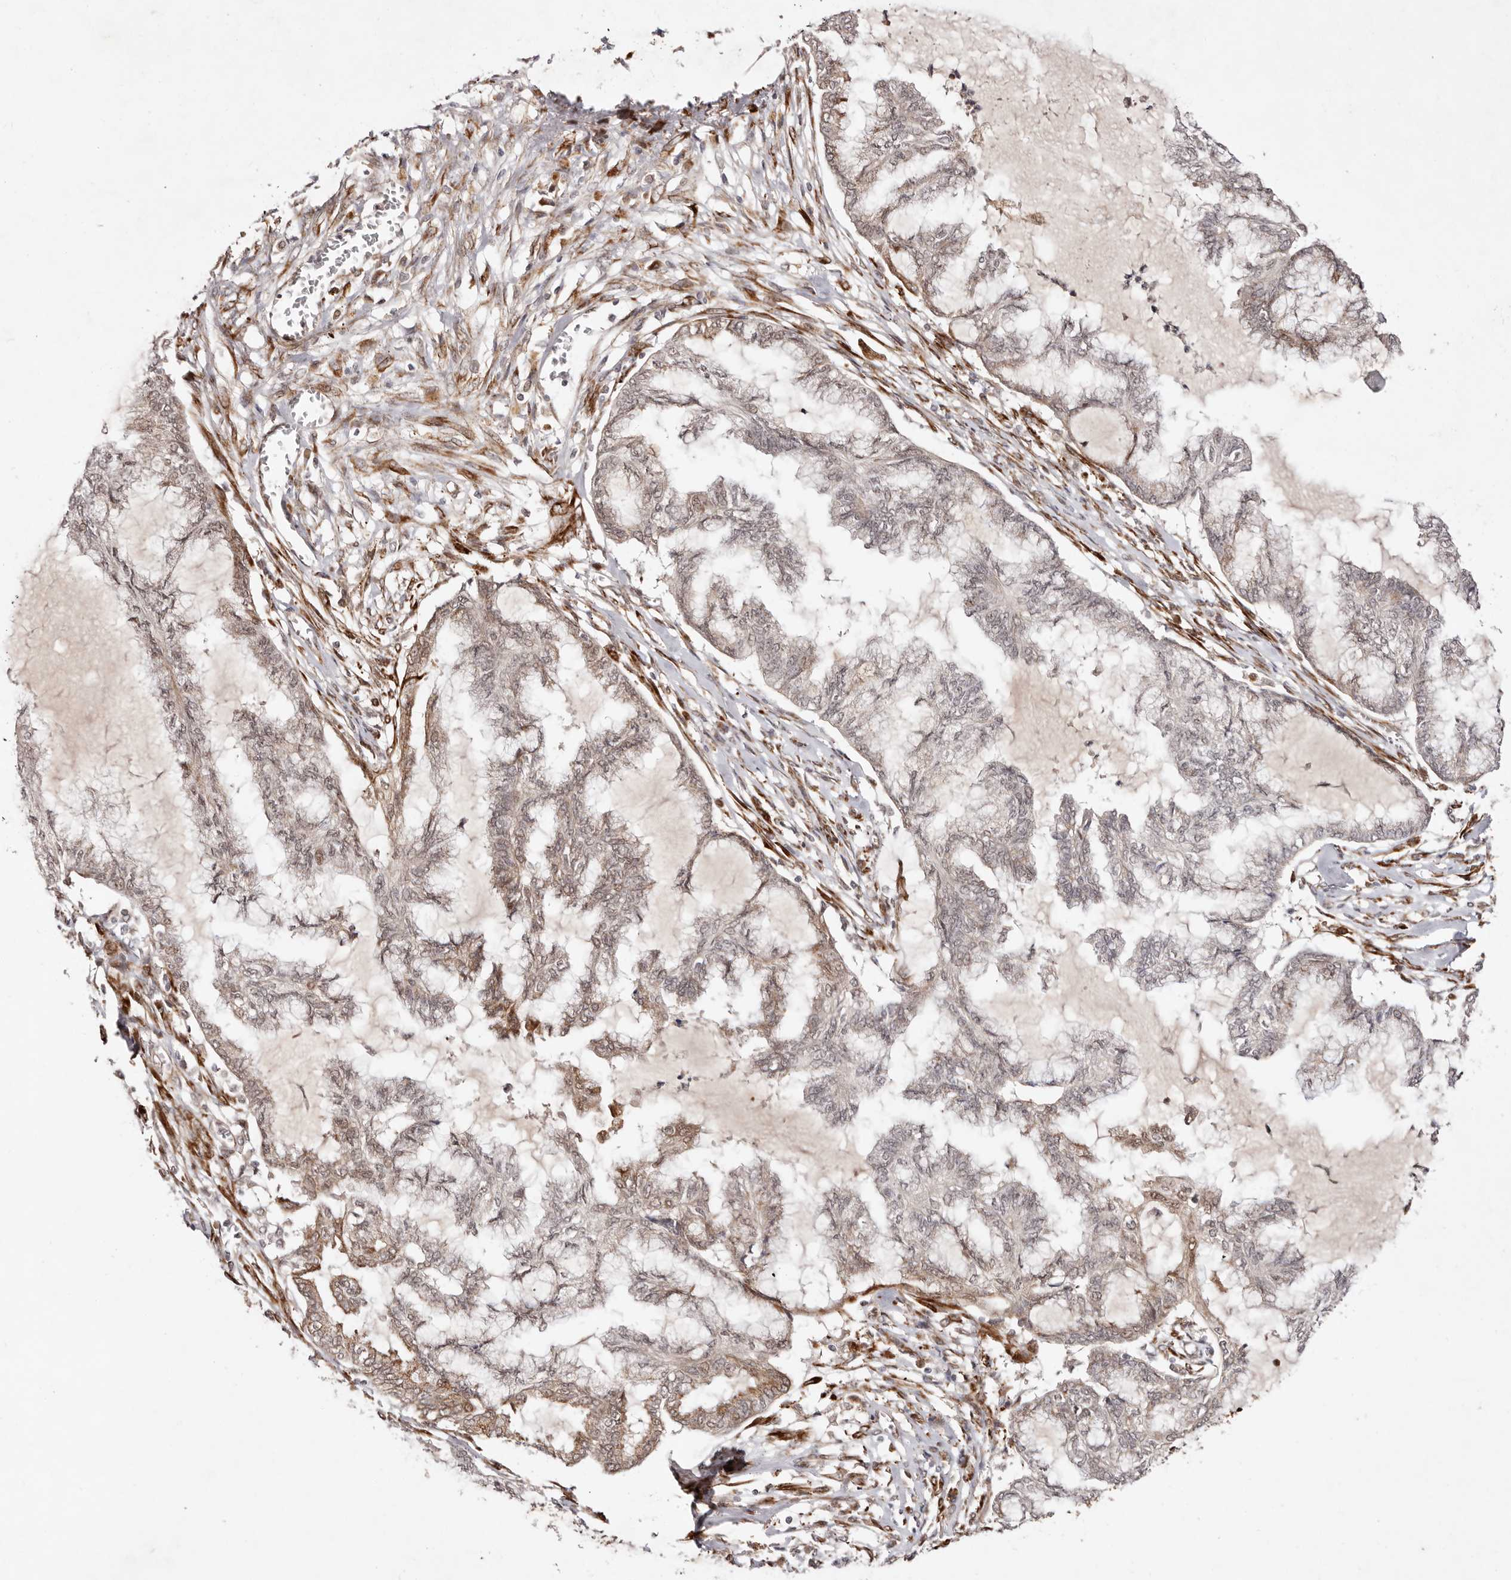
{"staining": {"intensity": "moderate", "quantity": "25%-75%", "location": "cytoplasmic/membranous,nuclear"}, "tissue": "endometrial cancer", "cell_type": "Tumor cells", "image_type": "cancer", "snomed": [{"axis": "morphology", "description": "Adenocarcinoma, NOS"}, {"axis": "topography", "description": "Endometrium"}], "caption": "DAB (3,3'-diaminobenzidine) immunohistochemical staining of human endometrial cancer (adenocarcinoma) shows moderate cytoplasmic/membranous and nuclear protein staining in approximately 25%-75% of tumor cells. (DAB (3,3'-diaminobenzidine) IHC with brightfield microscopy, high magnification).", "gene": "BCL2L15", "patient": {"sex": "female", "age": 86}}